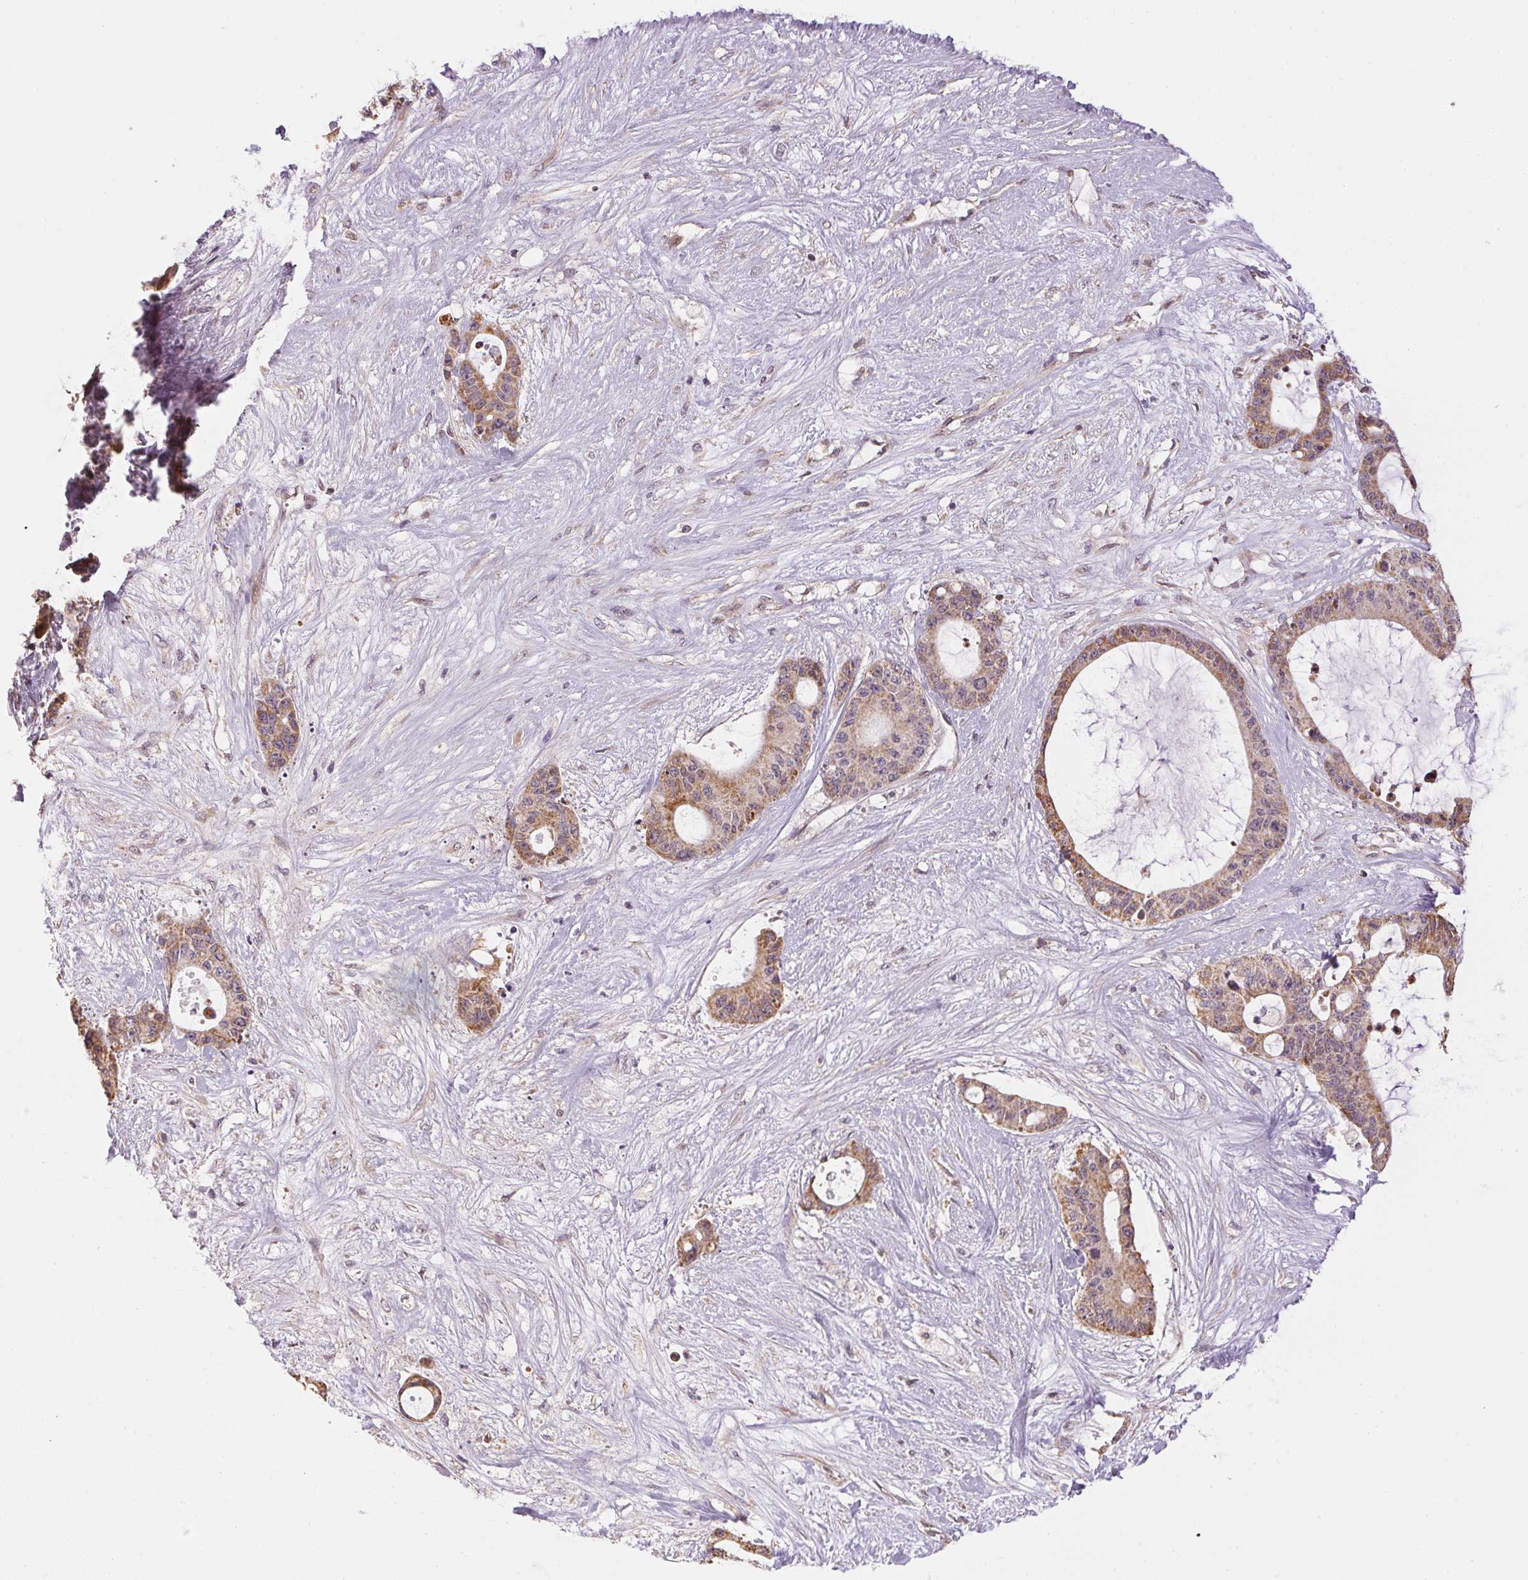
{"staining": {"intensity": "moderate", "quantity": "25%-75%", "location": "cytoplasmic/membranous"}, "tissue": "liver cancer", "cell_type": "Tumor cells", "image_type": "cancer", "snomed": [{"axis": "morphology", "description": "Normal tissue, NOS"}, {"axis": "morphology", "description": "Cholangiocarcinoma"}, {"axis": "topography", "description": "Liver"}, {"axis": "topography", "description": "Peripheral nerve tissue"}], "caption": "An IHC image of neoplastic tissue is shown. Protein staining in brown shows moderate cytoplasmic/membranous positivity in liver cholangiocarcinoma within tumor cells.", "gene": "SC5D", "patient": {"sex": "female", "age": 73}}